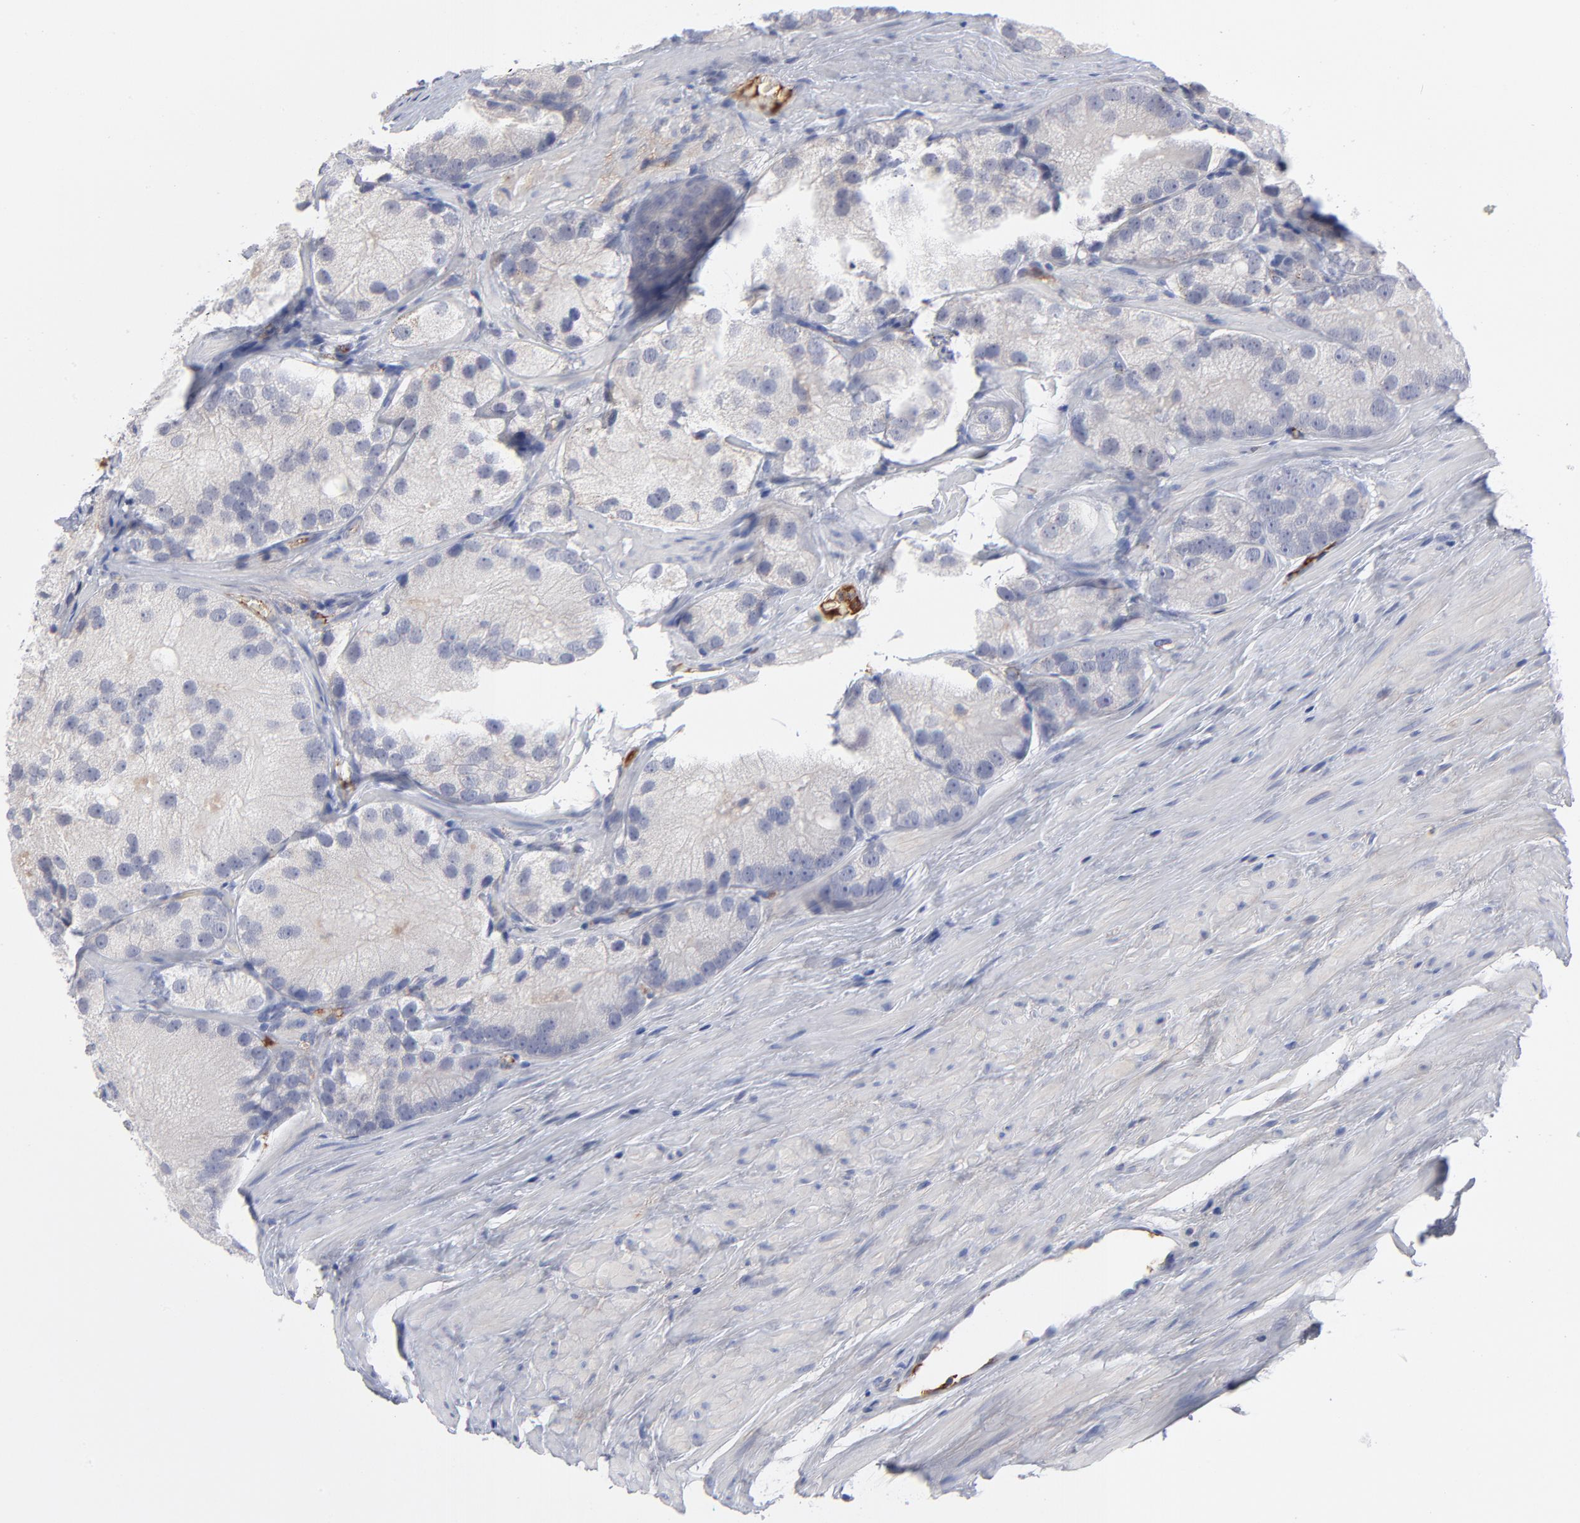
{"staining": {"intensity": "negative", "quantity": "none", "location": "none"}, "tissue": "prostate cancer", "cell_type": "Tumor cells", "image_type": "cancer", "snomed": [{"axis": "morphology", "description": "Adenocarcinoma, Low grade"}, {"axis": "topography", "description": "Prostate"}], "caption": "IHC image of neoplastic tissue: prostate adenocarcinoma (low-grade) stained with DAB reveals no significant protein staining in tumor cells.", "gene": "CCR3", "patient": {"sex": "male", "age": 69}}